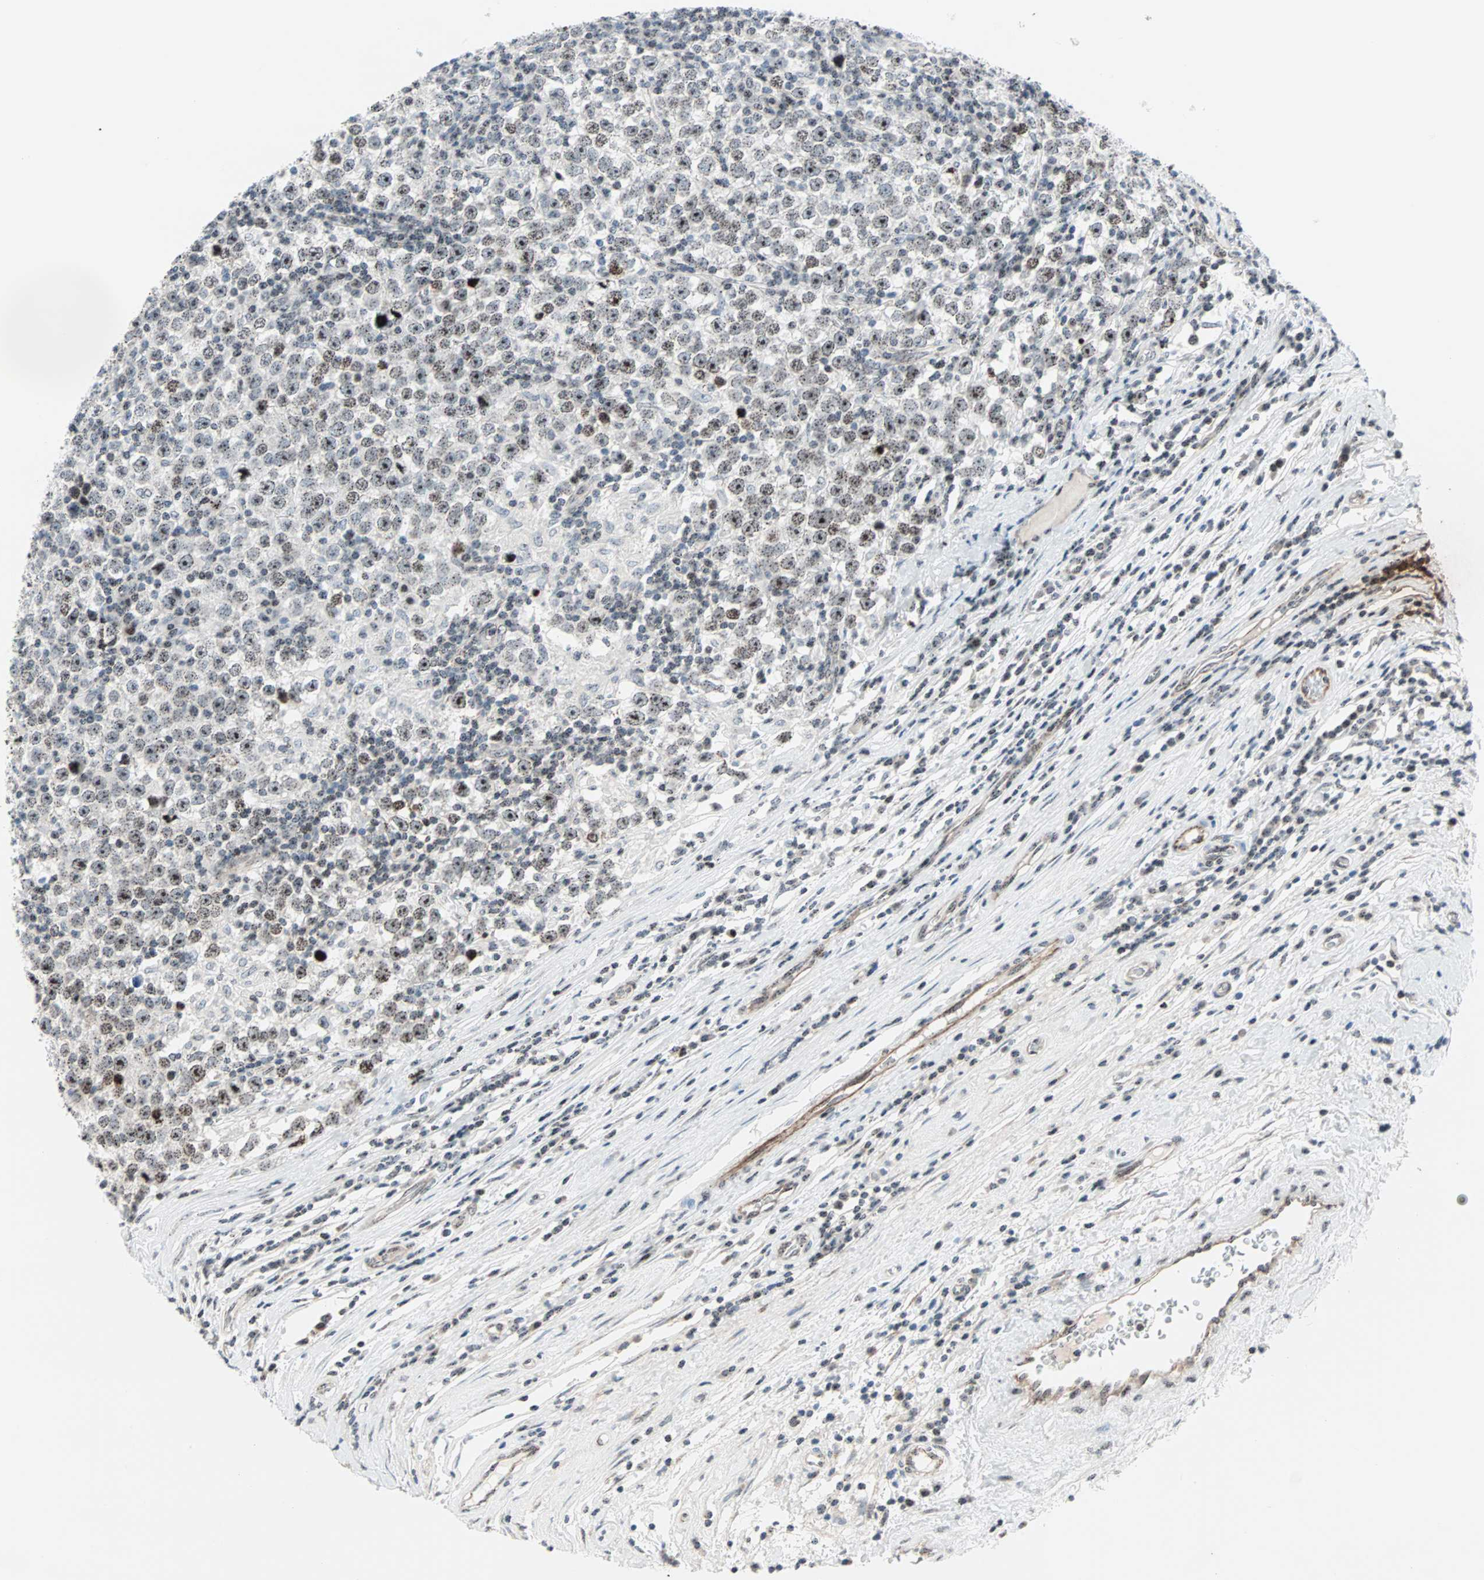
{"staining": {"intensity": "weak", "quantity": ">75%", "location": "nuclear"}, "tissue": "testis cancer", "cell_type": "Tumor cells", "image_type": "cancer", "snomed": [{"axis": "morphology", "description": "Seminoma, NOS"}, {"axis": "topography", "description": "Testis"}], "caption": "IHC of human testis cancer demonstrates low levels of weak nuclear positivity in approximately >75% of tumor cells. Using DAB (brown) and hematoxylin (blue) stains, captured at high magnification using brightfield microscopy.", "gene": "CENPA", "patient": {"sex": "male", "age": 43}}